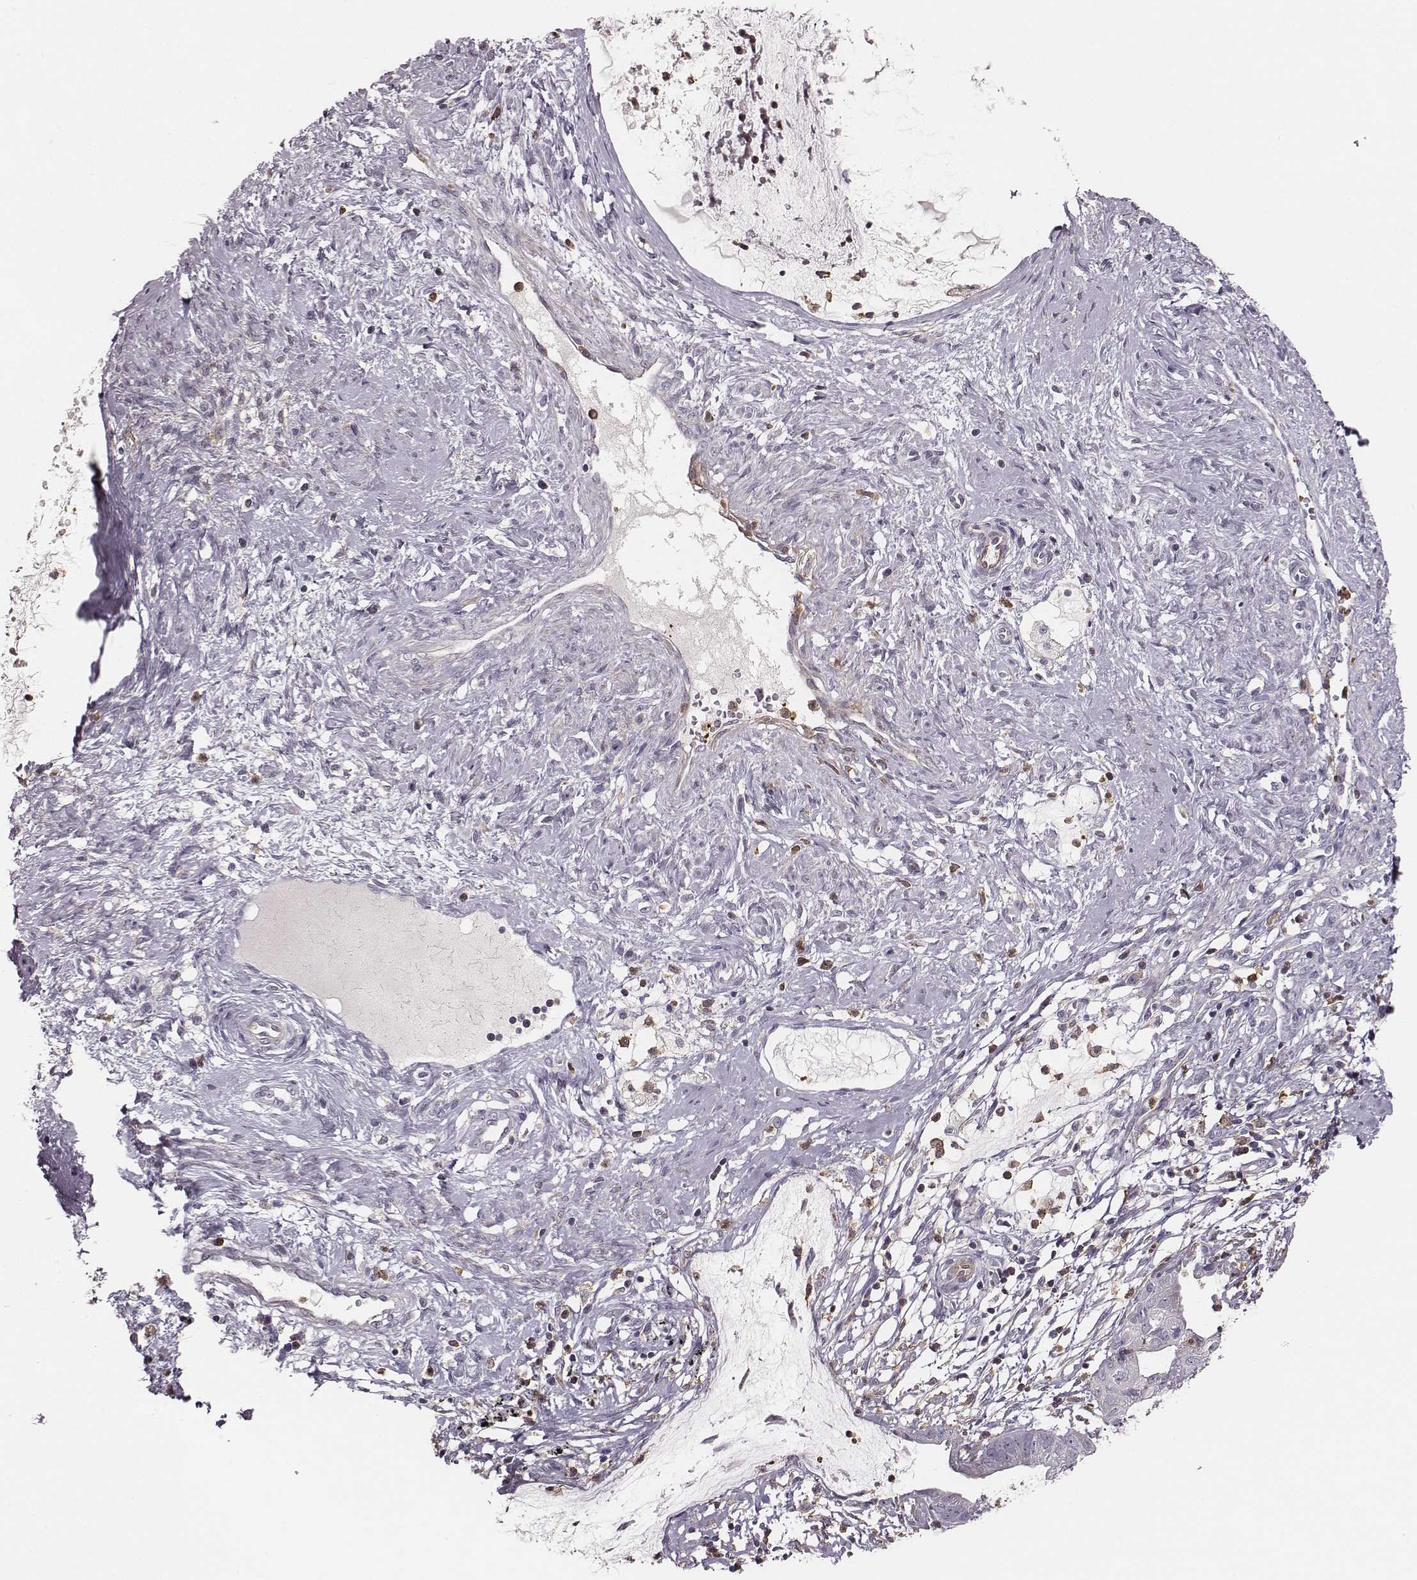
{"staining": {"intensity": "negative", "quantity": "none", "location": "none"}, "tissue": "cervical cancer", "cell_type": "Tumor cells", "image_type": "cancer", "snomed": [{"axis": "morphology", "description": "Normal tissue, NOS"}, {"axis": "morphology", "description": "Adenocarcinoma, NOS"}, {"axis": "topography", "description": "Cervix"}], "caption": "Tumor cells are negative for brown protein staining in adenocarcinoma (cervical).", "gene": "ZYX", "patient": {"sex": "female", "age": 38}}